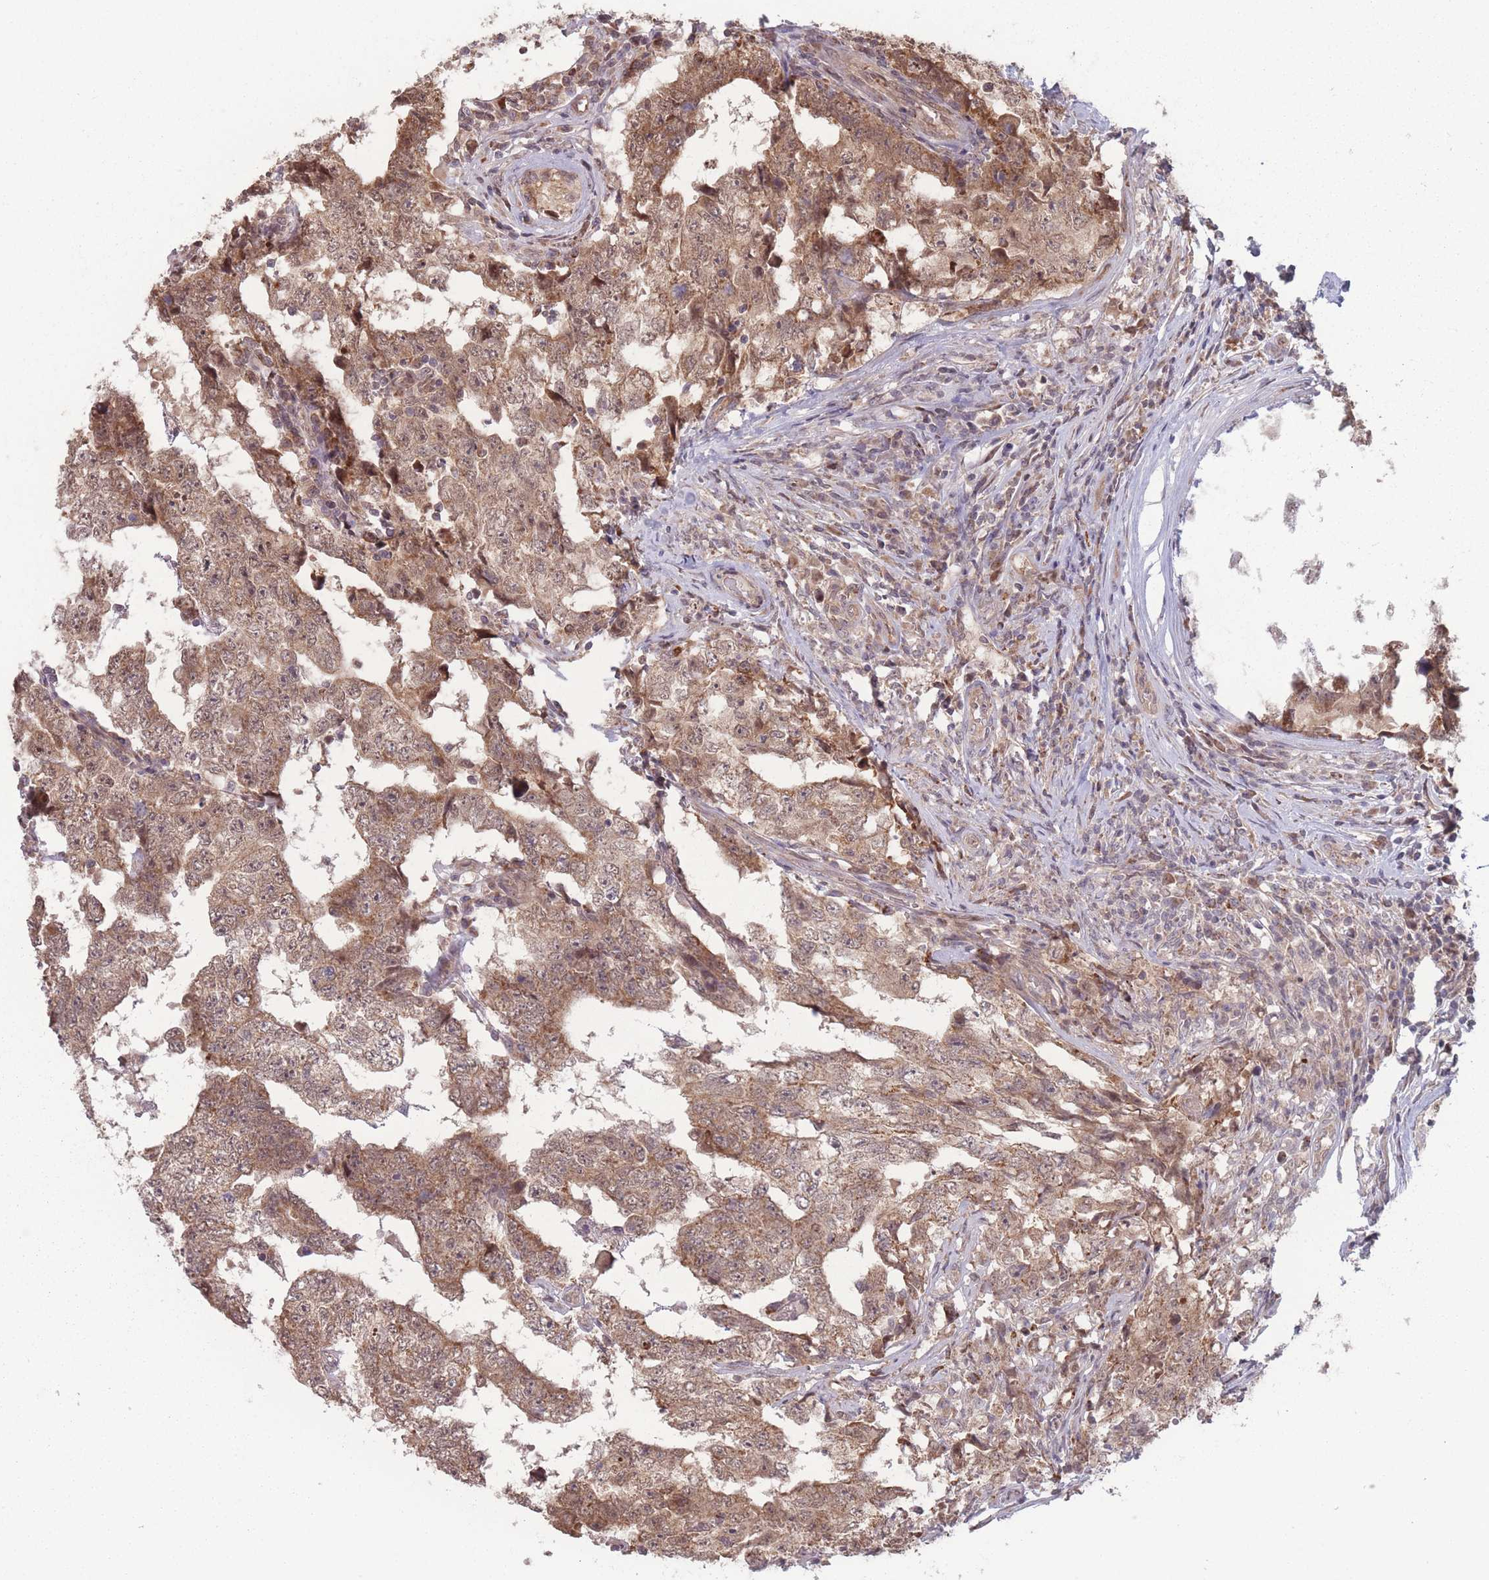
{"staining": {"intensity": "moderate", "quantity": ">75%", "location": "cytoplasmic/membranous"}, "tissue": "testis cancer", "cell_type": "Tumor cells", "image_type": "cancer", "snomed": [{"axis": "morphology", "description": "Carcinoma, Embryonal, NOS"}, {"axis": "topography", "description": "Testis"}], "caption": "Immunohistochemical staining of human testis cancer exhibits moderate cytoplasmic/membranous protein staining in approximately >75% of tumor cells.", "gene": "RPS18", "patient": {"sex": "male", "age": 25}}